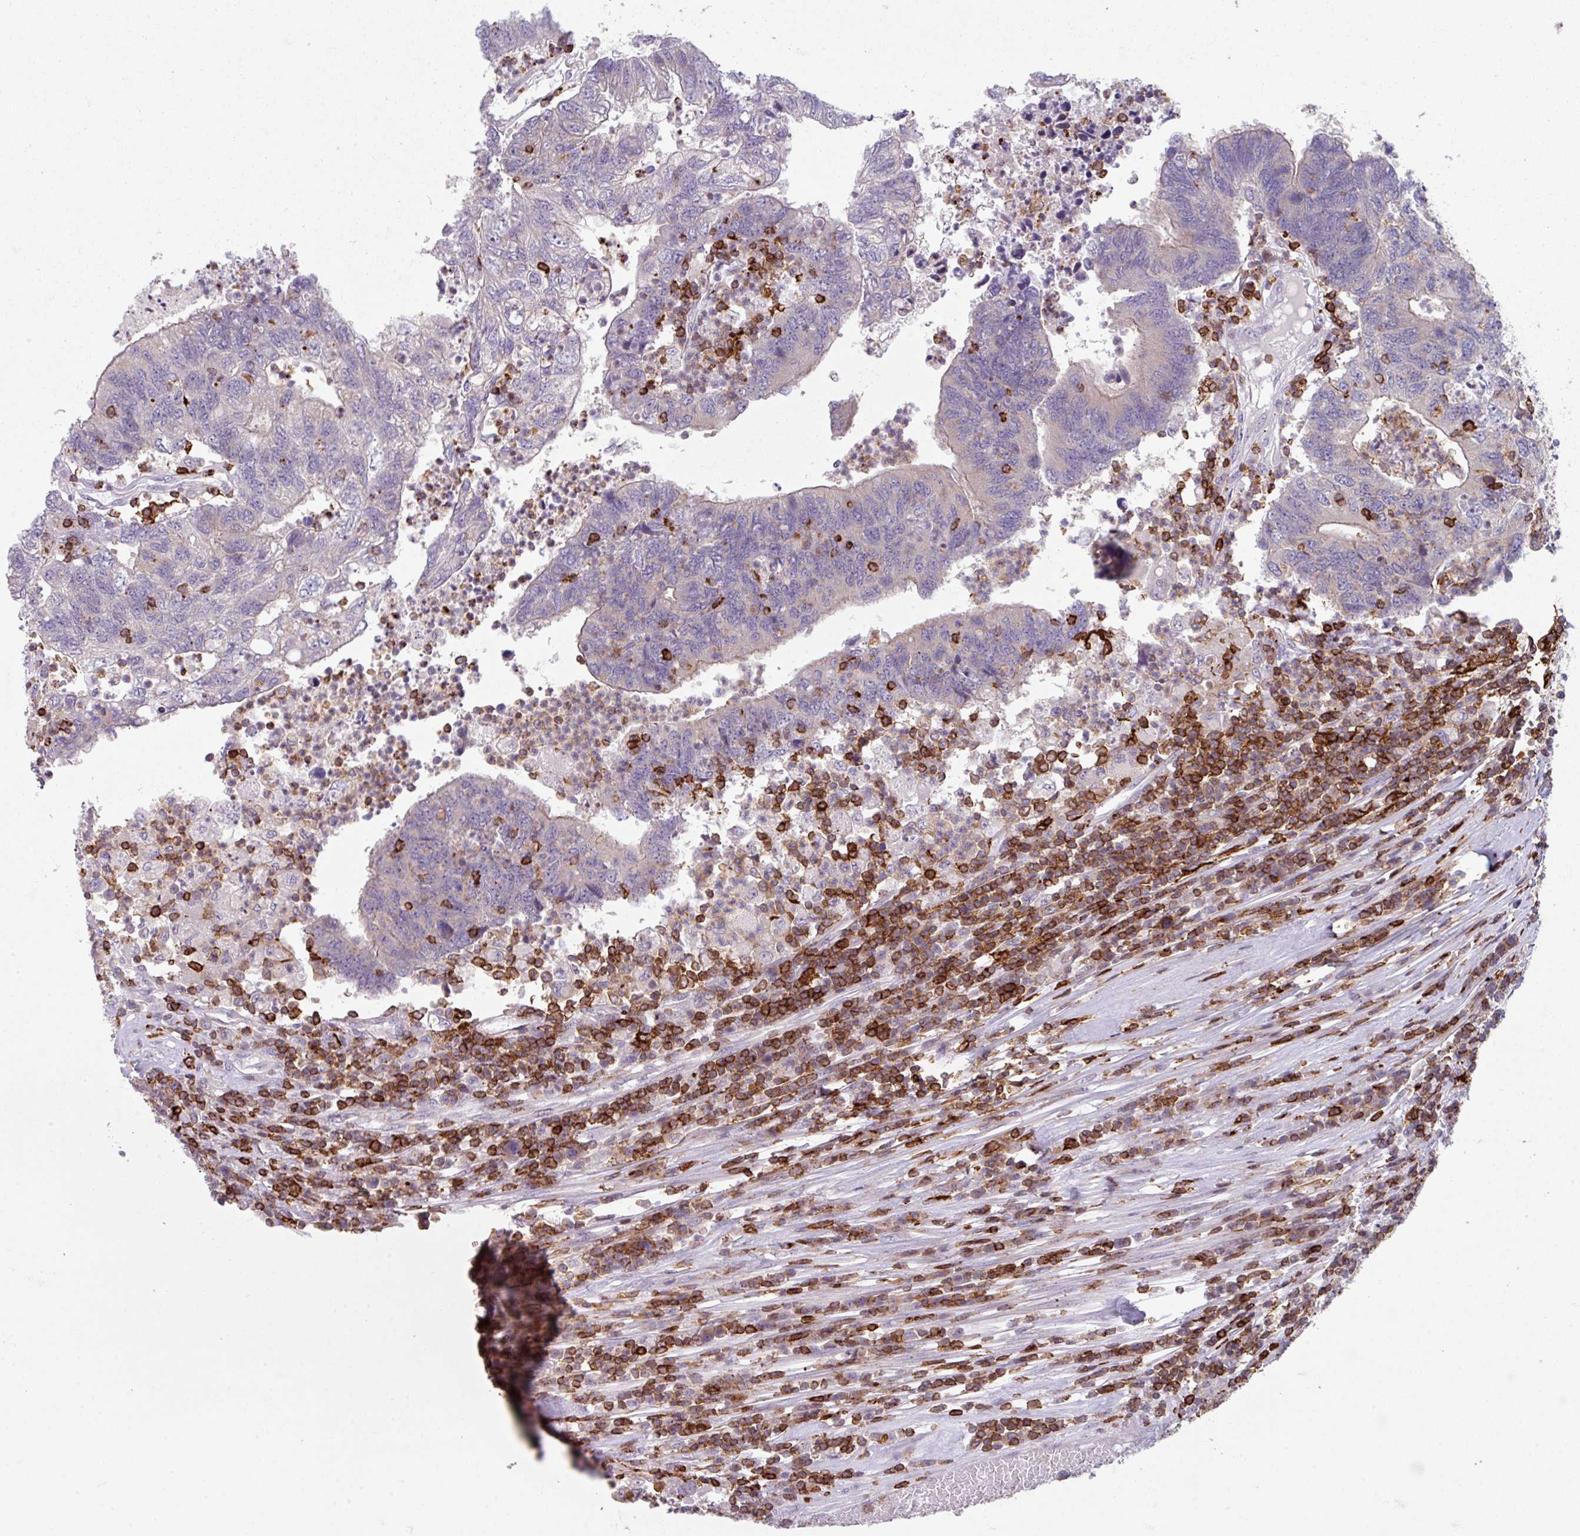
{"staining": {"intensity": "negative", "quantity": "none", "location": "none"}, "tissue": "colorectal cancer", "cell_type": "Tumor cells", "image_type": "cancer", "snomed": [{"axis": "morphology", "description": "Adenocarcinoma, NOS"}, {"axis": "topography", "description": "Colon"}], "caption": "Immunohistochemistry histopathology image of neoplastic tissue: human colorectal cancer (adenocarcinoma) stained with DAB displays no significant protein positivity in tumor cells.", "gene": "NEDD9", "patient": {"sex": "female", "age": 48}}